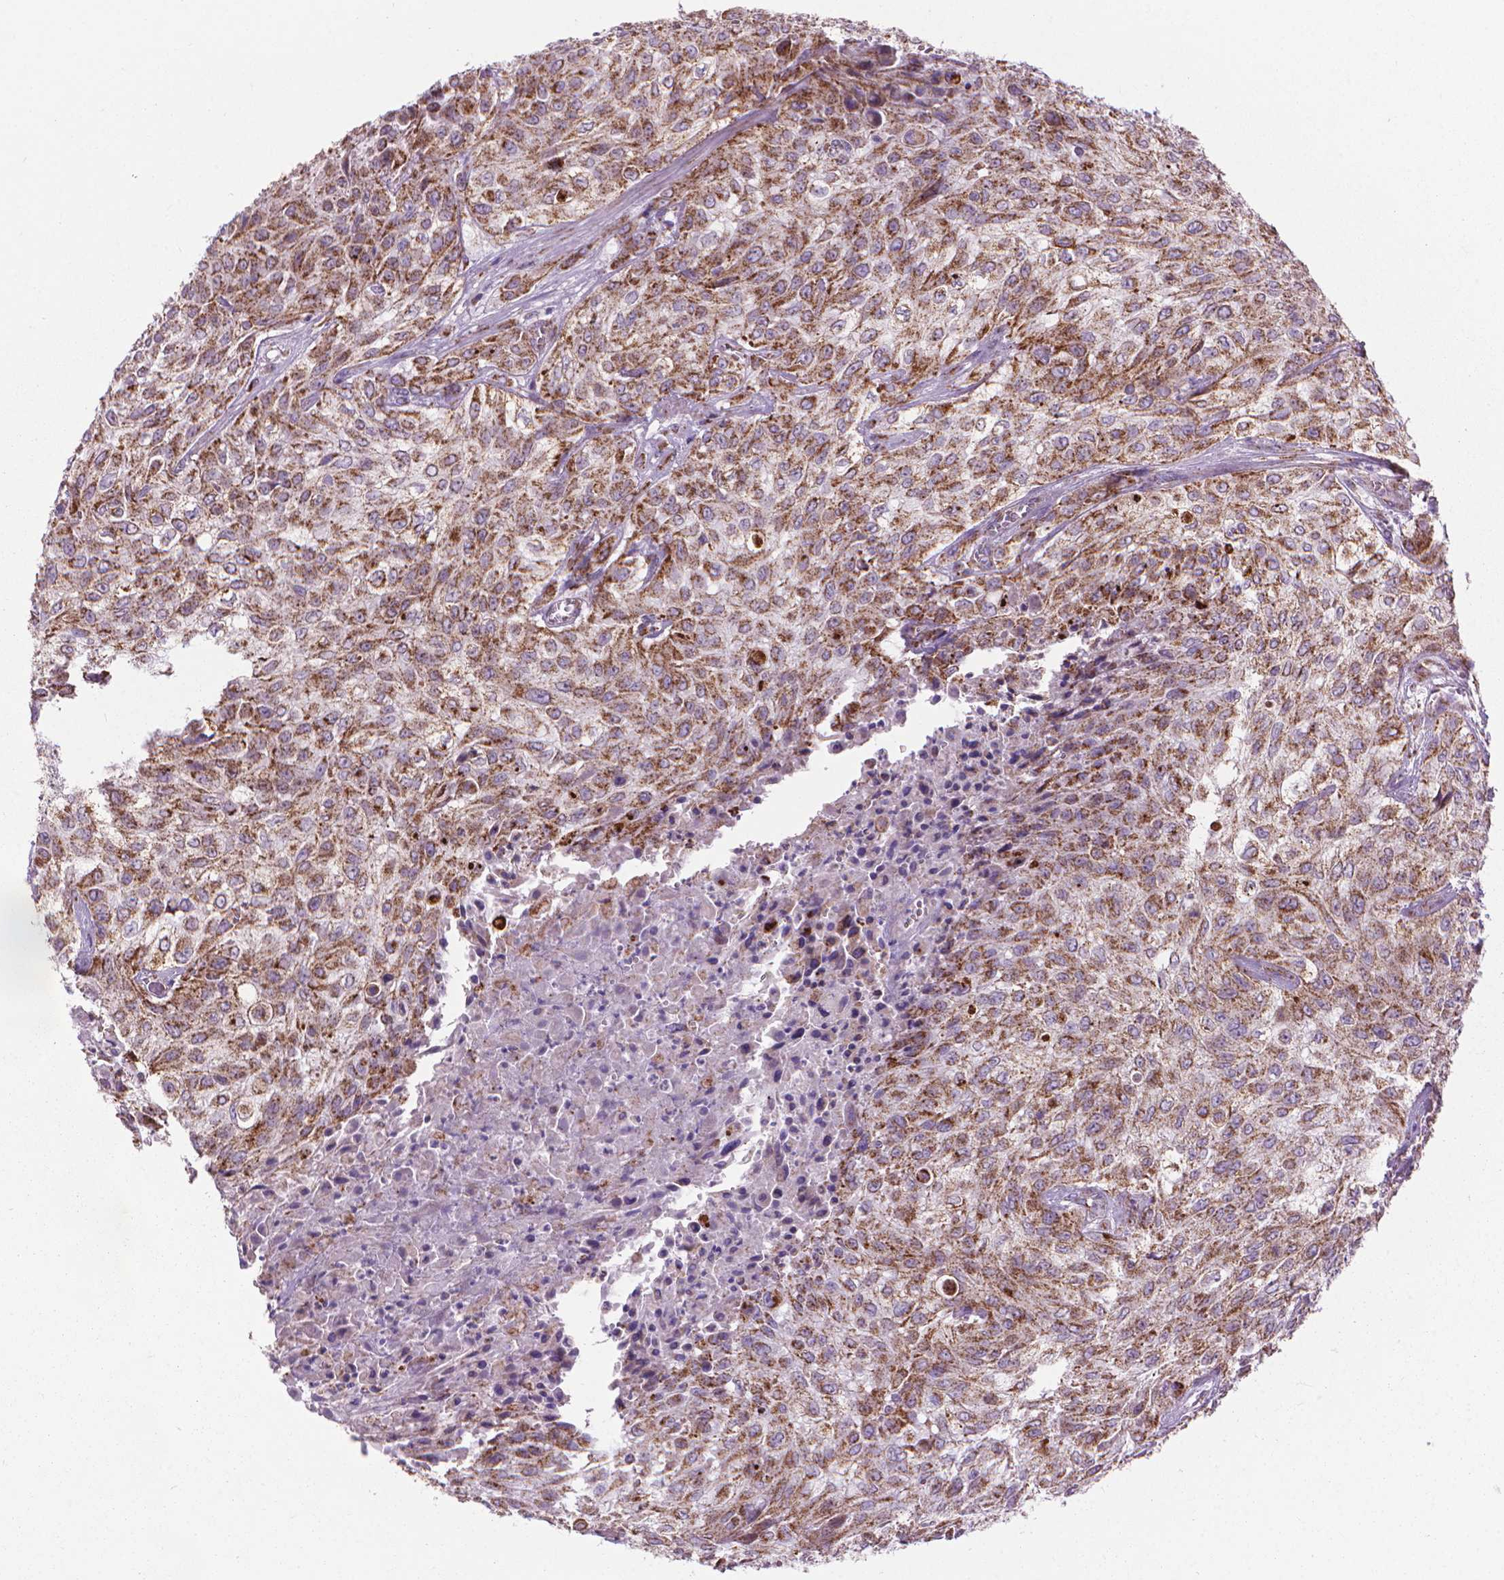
{"staining": {"intensity": "strong", "quantity": "25%-75%", "location": "cytoplasmic/membranous"}, "tissue": "urothelial cancer", "cell_type": "Tumor cells", "image_type": "cancer", "snomed": [{"axis": "morphology", "description": "Urothelial carcinoma, High grade"}, {"axis": "topography", "description": "Urinary bladder"}], "caption": "Immunohistochemistry (IHC) staining of high-grade urothelial carcinoma, which demonstrates high levels of strong cytoplasmic/membranous positivity in about 25%-75% of tumor cells indicating strong cytoplasmic/membranous protein expression. The staining was performed using DAB (brown) for protein detection and nuclei were counterstained in hematoxylin (blue).", "gene": "VDAC1", "patient": {"sex": "male", "age": 57}}